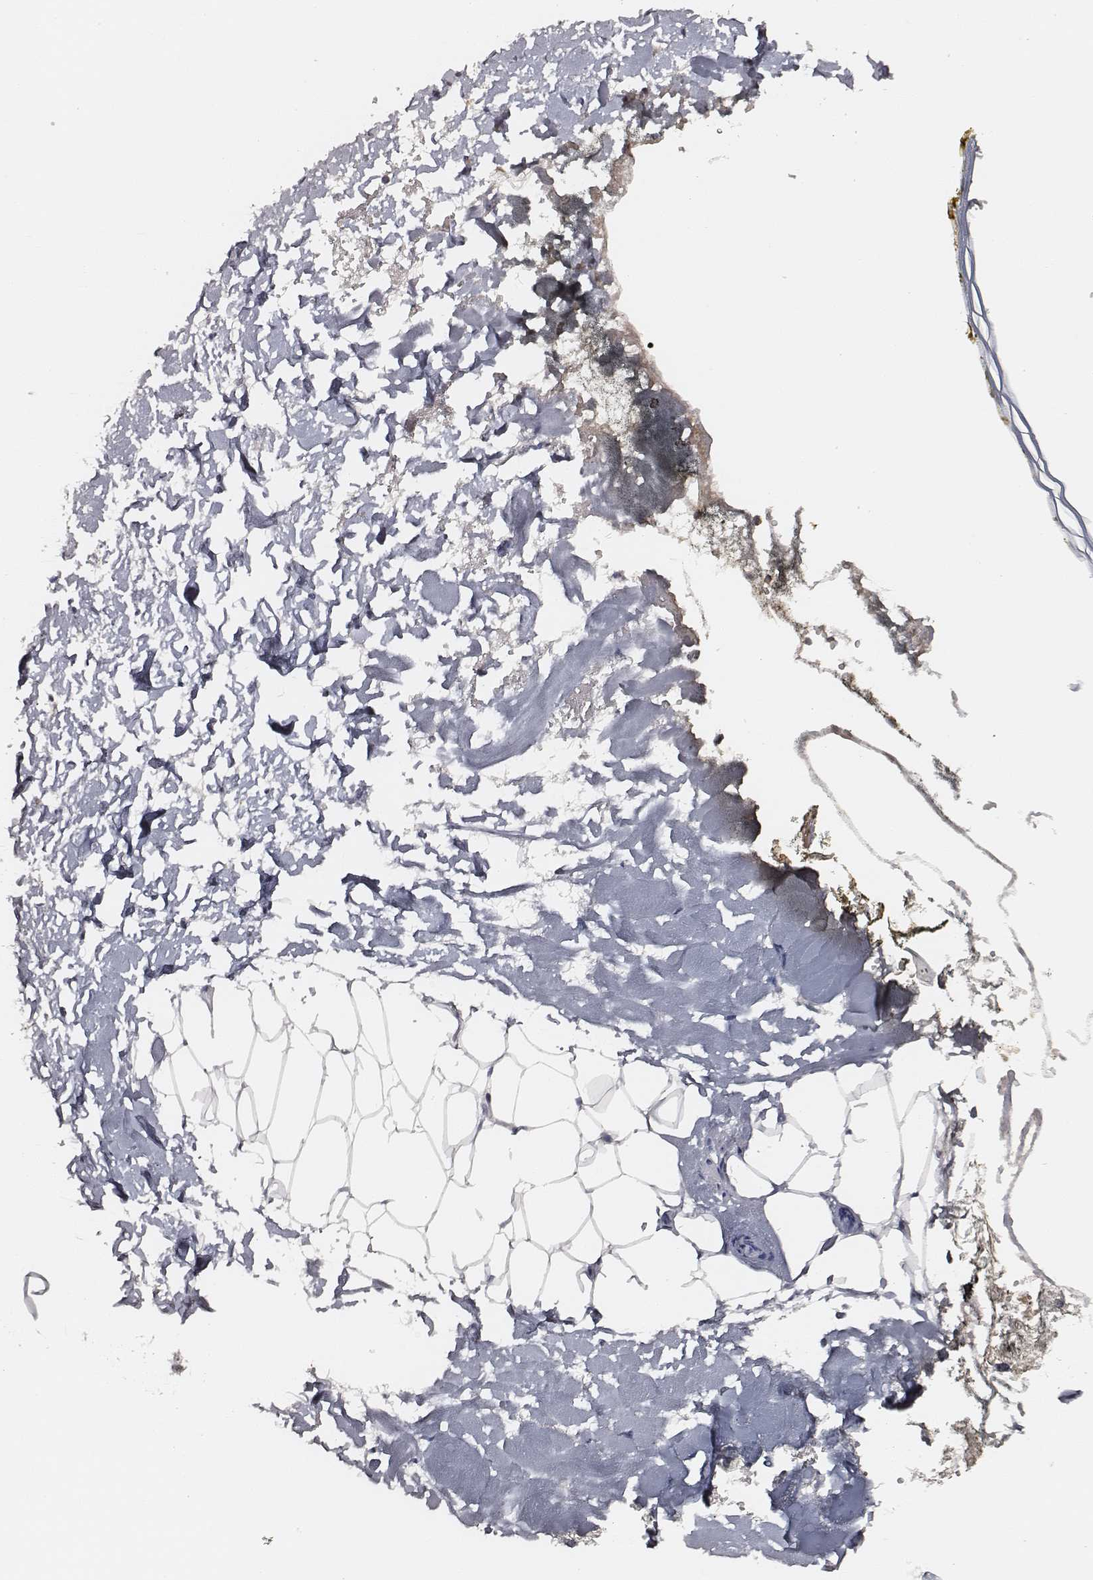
{"staining": {"intensity": "strong", "quantity": ">75%", "location": "cytoplasmic/membranous"}, "tissue": "skin", "cell_type": "Fibroblasts", "image_type": "normal", "snomed": [{"axis": "morphology", "description": "Normal tissue, NOS"}, {"axis": "topography", "description": "Skin"}], "caption": "IHC of normal skin exhibits high levels of strong cytoplasmic/membranous positivity in about >75% of fibroblasts. Immunohistochemistry stains the protein in brown and the nuclei are stained blue.", "gene": "CARS1", "patient": {"sex": "female", "age": 34}}